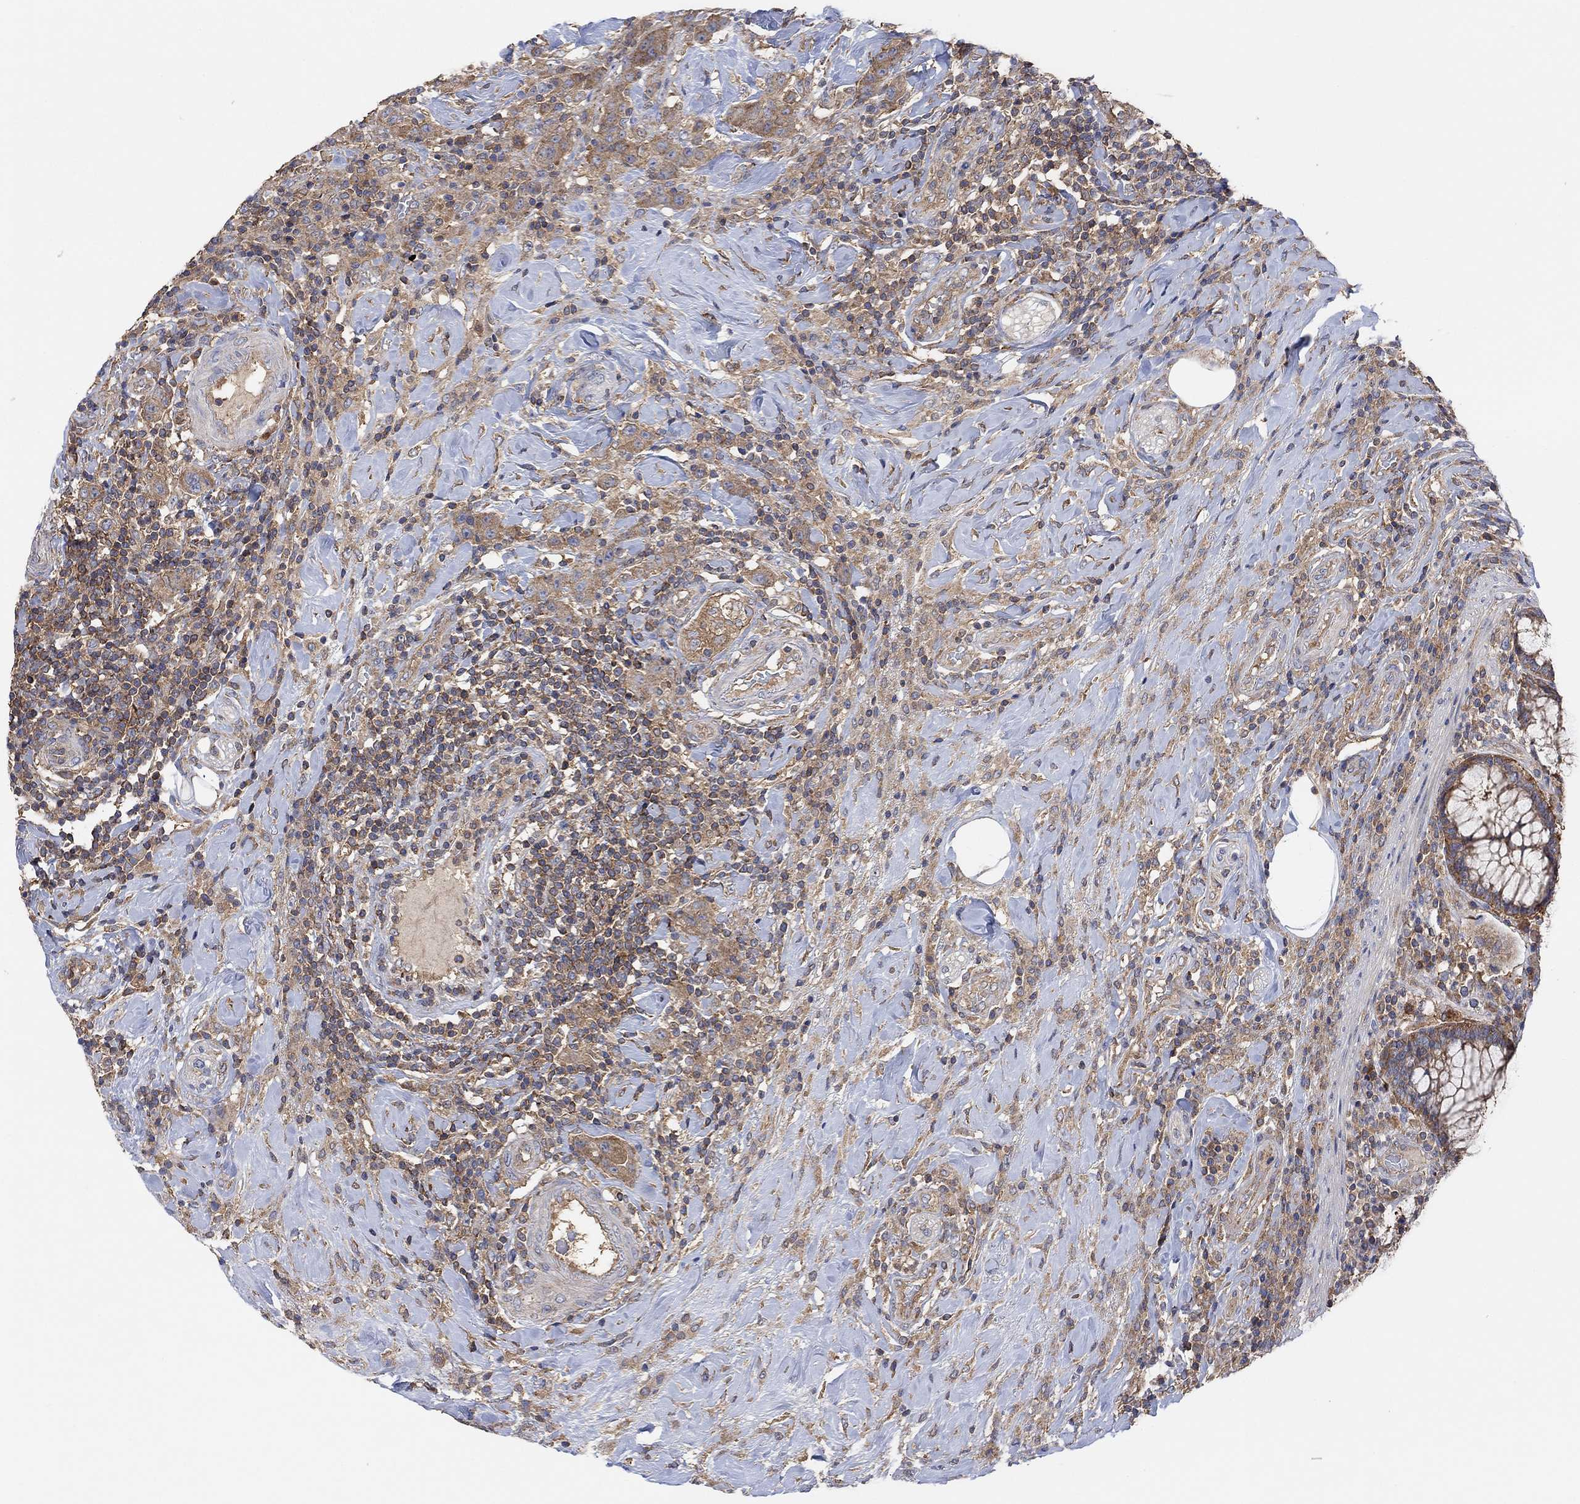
{"staining": {"intensity": "moderate", "quantity": ">75%", "location": "cytoplasmic/membranous"}, "tissue": "colorectal cancer", "cell_type": "Tumor cells", "image_type": "cancer", "snomed": [{"axis": "morphology", "description": "Adenocarcinoma, NOS"}, {"axis": "topography", "description": "Colon"}], "caption": "Human colorectal cancer stained for a protein (brown) reveals moderate cytoplasmic/membranous positive positivity in about >75% of tumor cells.", "gene": "BLOC1S3", "patient": {"sex": "female", "age": 69}}